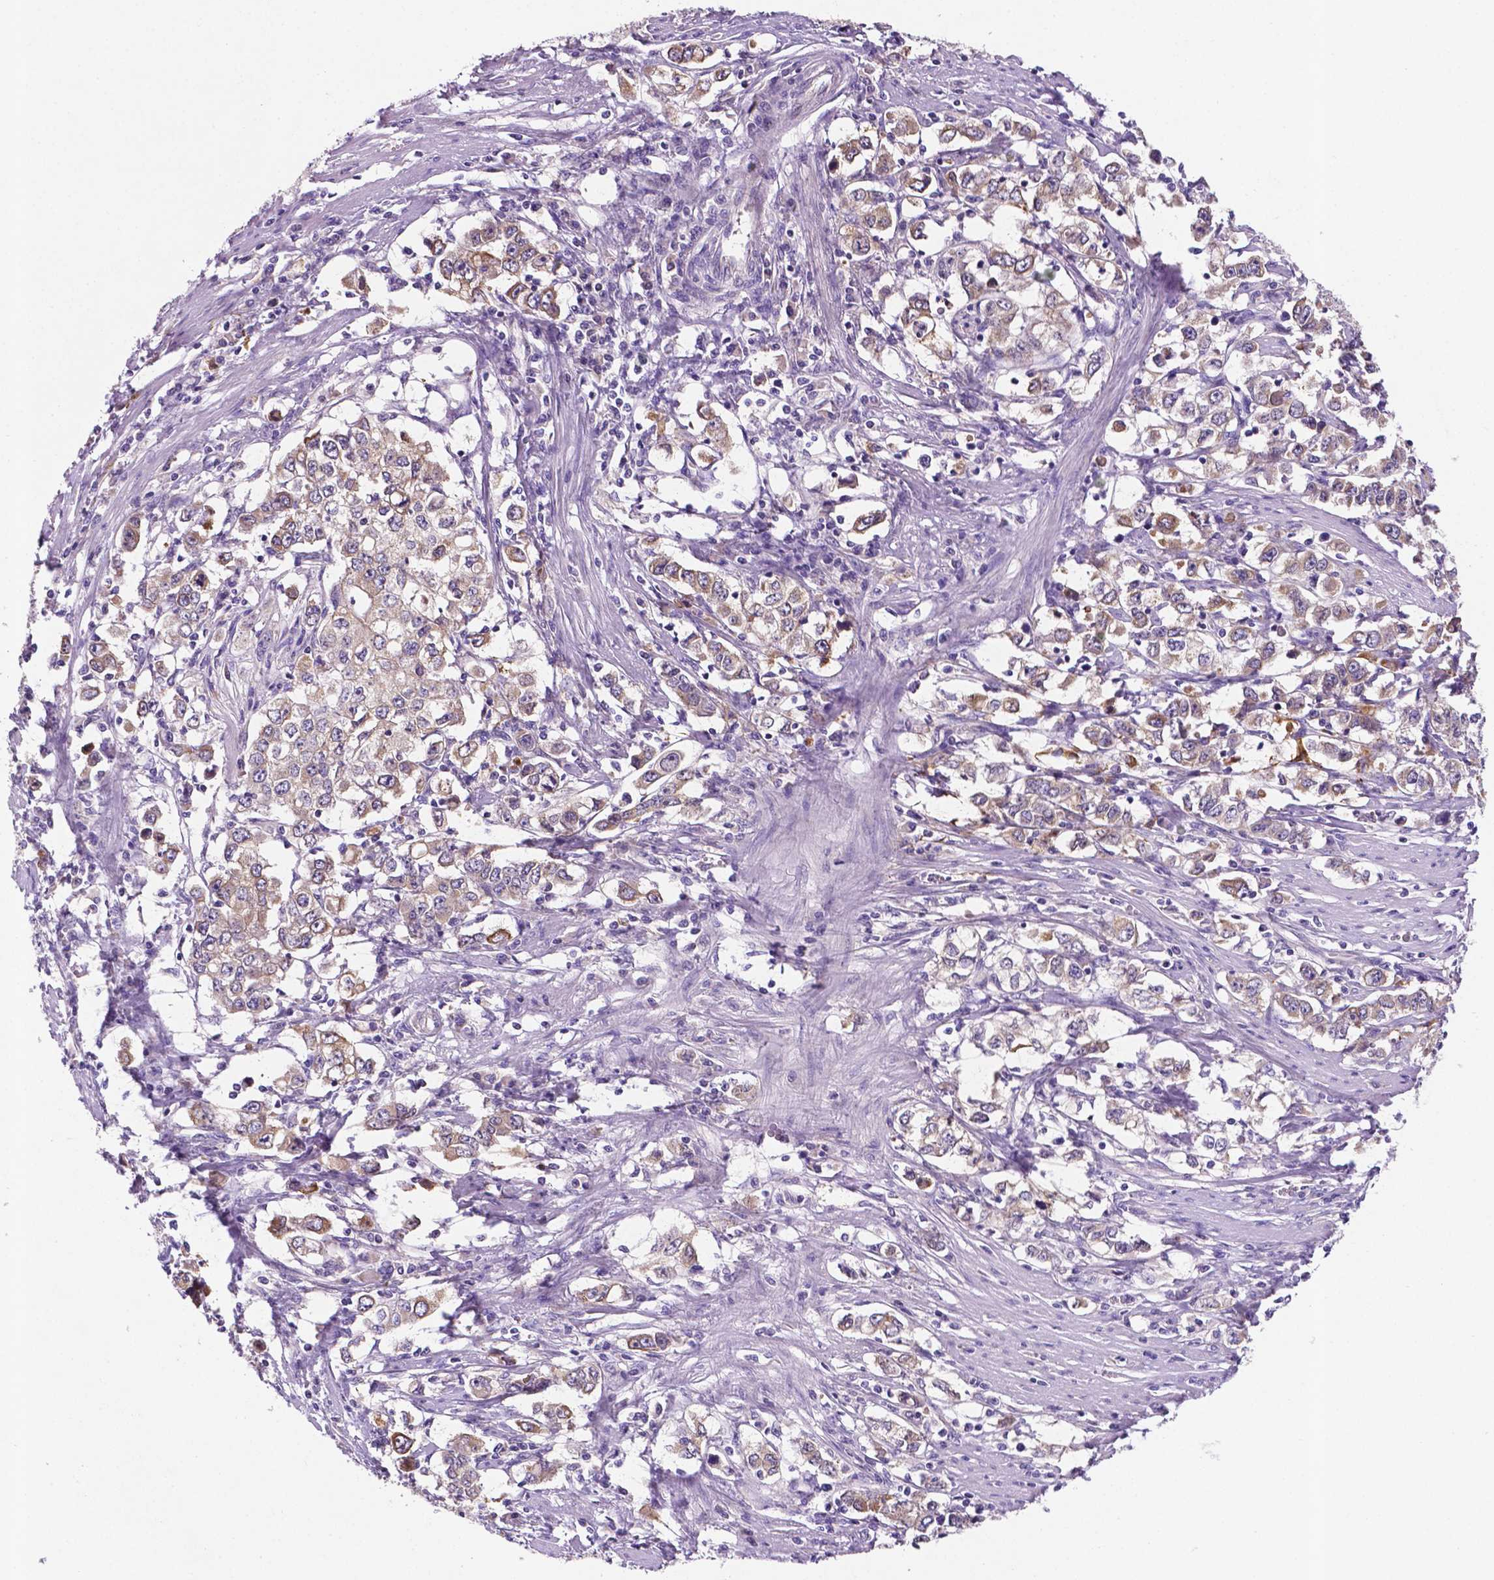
{"staining": {"intensity": "weak", "quantity": ">75%", "location": "cytoplasmic/membranous"}, "tissue": "stomach cancer", "cell_type": "Tumor cells", "image_type": "cancer", "snomed": [{"axis": "morphology", "description": "Adenocarcinoma, NOS"}, {"axis": "topography", "description": "Stomach, lower"}], "caption": "Human stomach adenocarcinoma stained for a protein (brown) demonstrates weak cytoplasmic/membranous positive positivity in about >75% of tumor cells.", "gene": "TM4SF20", "patient": {"sex": "female", "age": 72}}